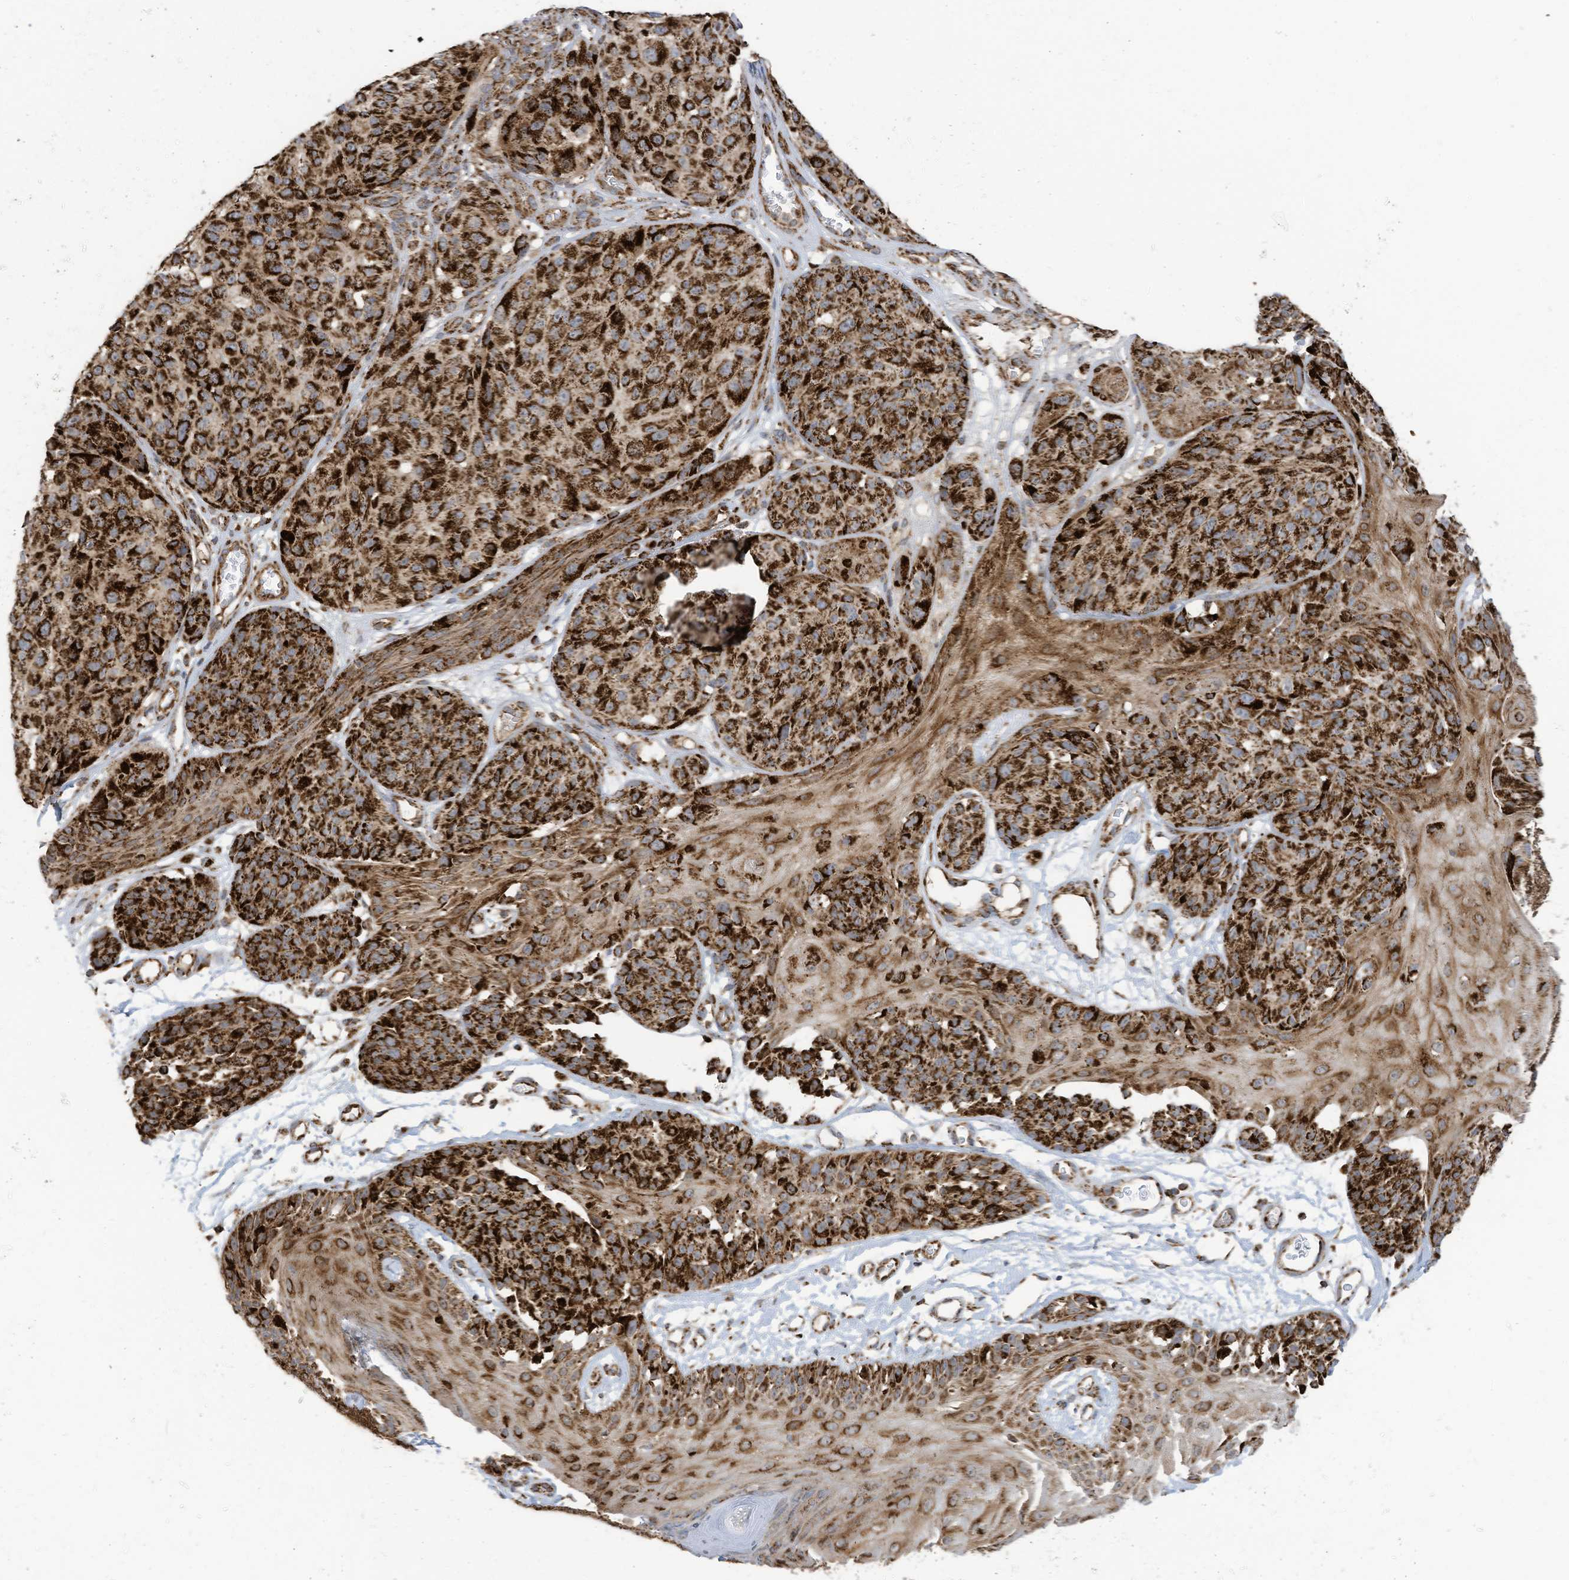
{"staining": {"intensity": "strong", "quantity": ">75%", "location": "cytoplasmic/membranous"}, "tissue": "melanoma", "cell_type": "Tumor cells", "image_type": "cancer", "snomed": [{"axis": "morphology", "description": "Malignant melanoma, NOS"}, {"axis": "topography", "description": "Skin"}], "caption": "Immunohistochemistry (IHC) histopathology image of neoplastic tissue: human melanoma stained using IHC demonstrates high levels of strong protein expression localized specifically in the cytoplasmic/membranous of tumor cells, appearing as a cytoplasmic/membranous brown color.", "gene": "COX10", "patient": {"sex": "male", "age": 83}}